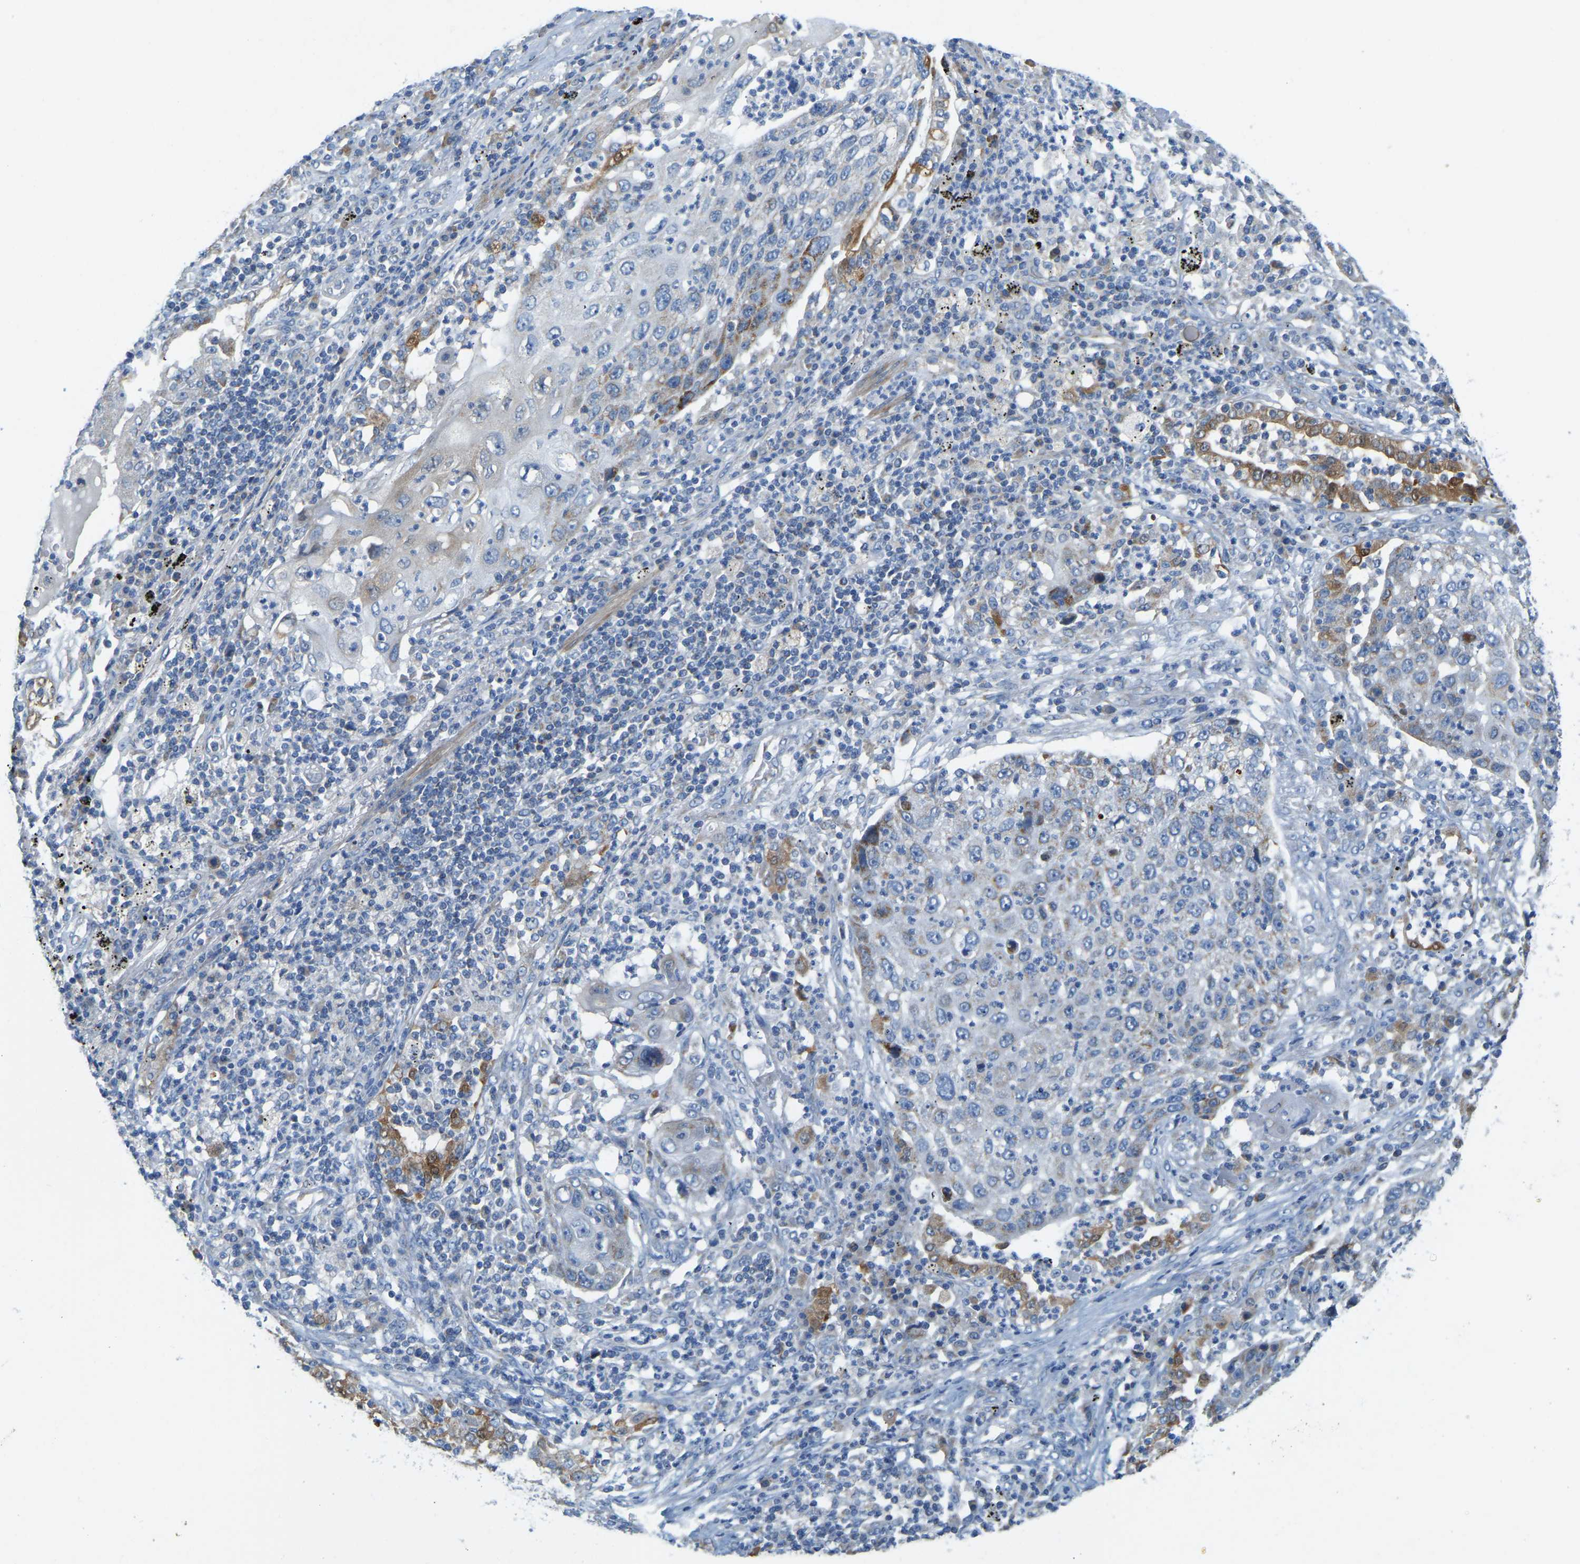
{"staining": {"intensity": "moderate", "quantity": "<25%", "location": "cytoplasmic/membranous"}, "tissue": "lung cancer", "cell_type": "Tumor cells", "image_type": "cancer", "snomed": [{"axis": "morphology", "description": "Squamous cell carcinoma, NOS"}, {"axis": "topography", "description": "Lung"}], "caption": "Tumor cells demonstrate low levels of moderate cytoplasmic/membranous expression in about <25% of cells in human squamous cell carcinoma (lung). The staining is performed using DAB (3,3'-diaminobenzidine) brown chromogen to label protein expression. The nuclei are counter-stained blue using hematoxylin.", "gene": "GDA", "patient": {"sex": "female", "age": 63}}